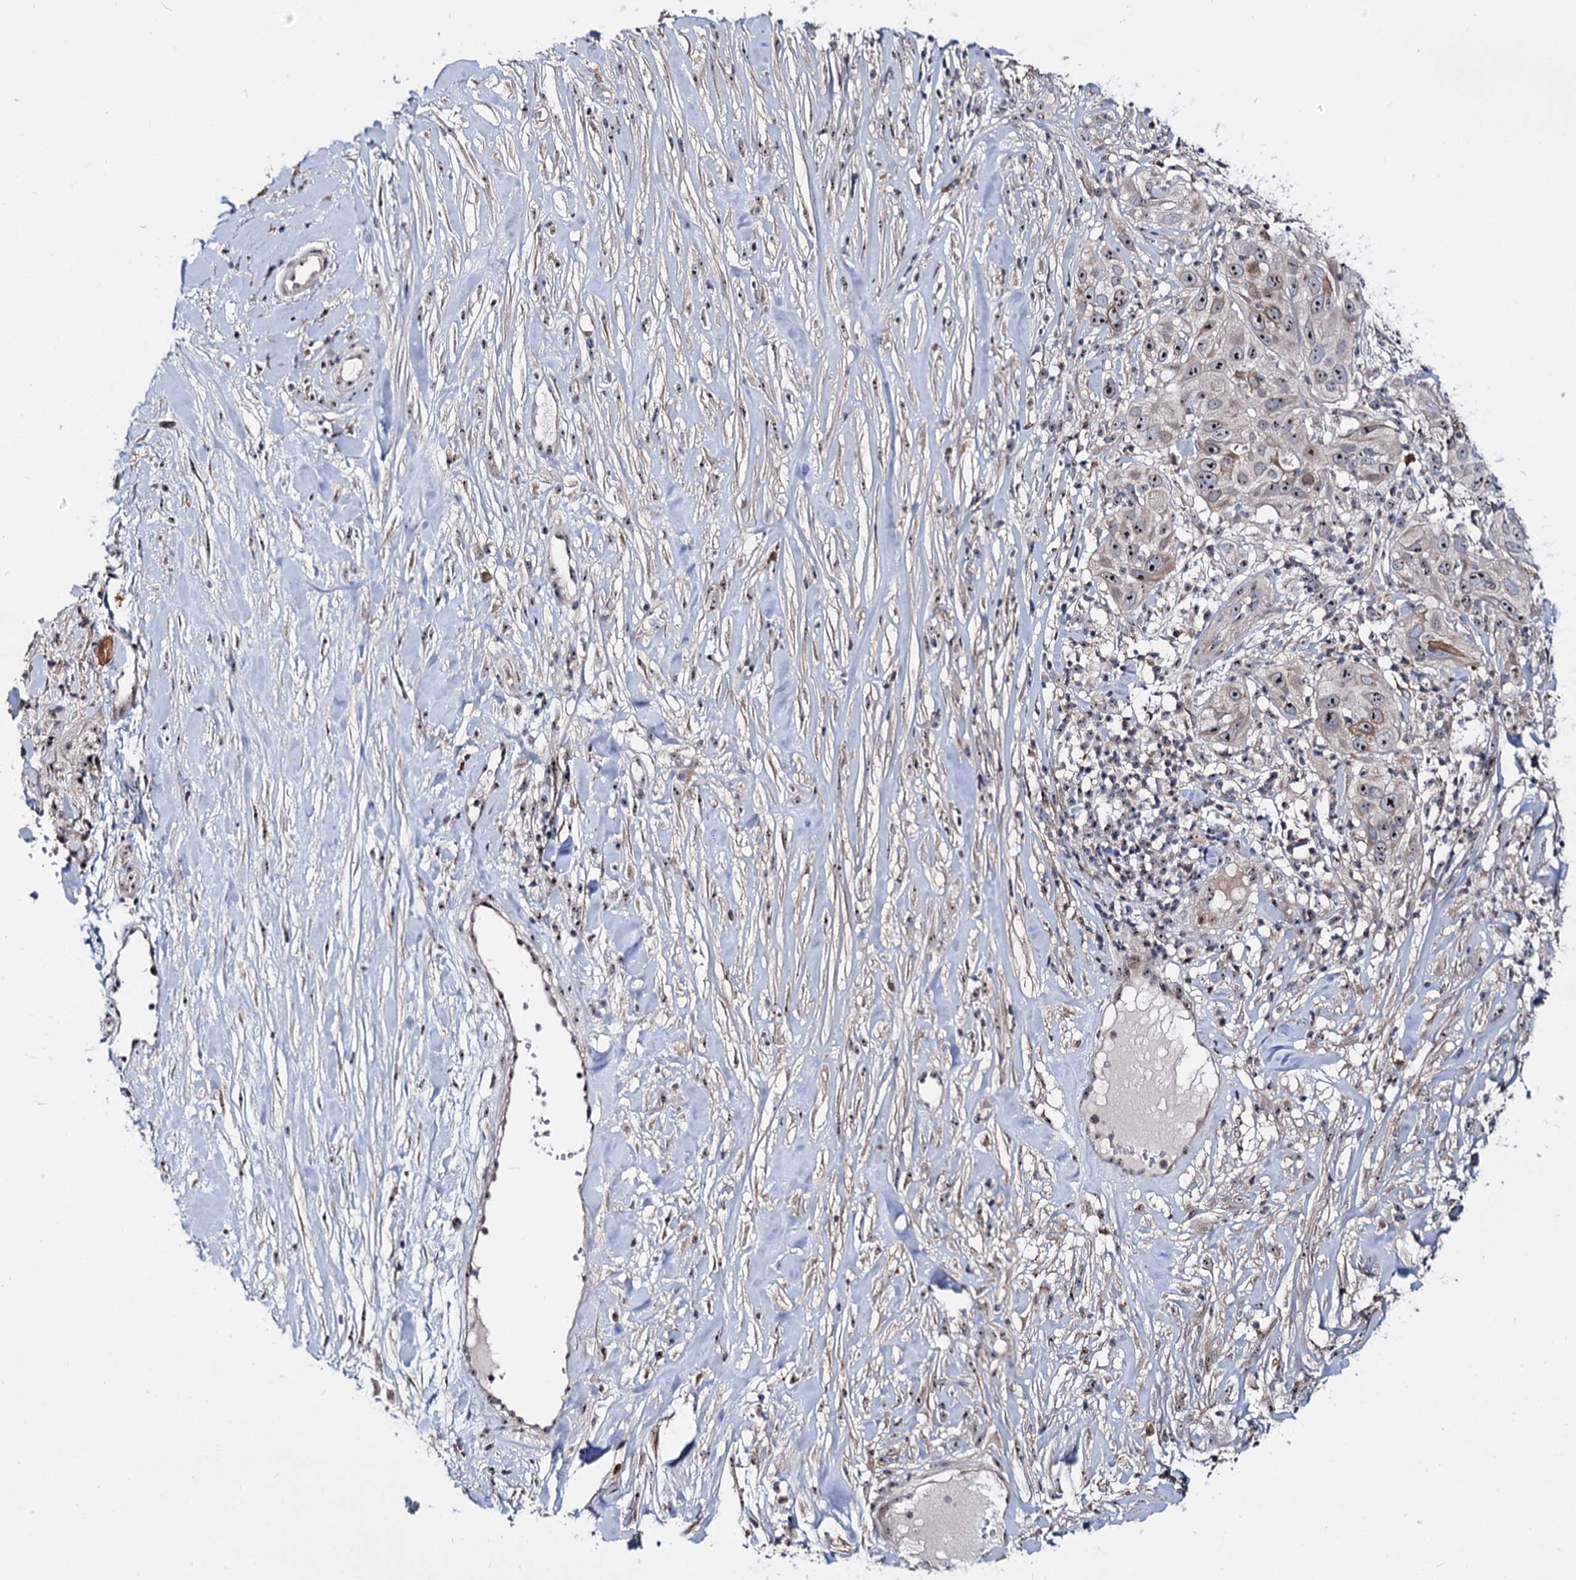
{"staining": {"intensity": "moderate", "quantity": ">75%", "location": "cytoplasmic/membranous,nuclear"}, "tissue": "skin cancer", "cell_type": "Tumor cells", "image_type": "cancer", "snomed": [{"axis": "morphology", "description": "Squamous cell carcinoma, NOS"}, {"axis": "topography", "description": "Skin"}], "caption": "Immunohistochemical staining of human skin cancer displays moderate cytoplasmic/membranous and nuclear protein positivity in about >75% of tumor cells. Using DAB (3,3'-diaminobenzidine) (brown) and hematoxylin (blue) stains, captured at high magnification using brightfield microscopy.", "gene": "SUPT20H", "patient": {"sex": "female", "age": 44}}